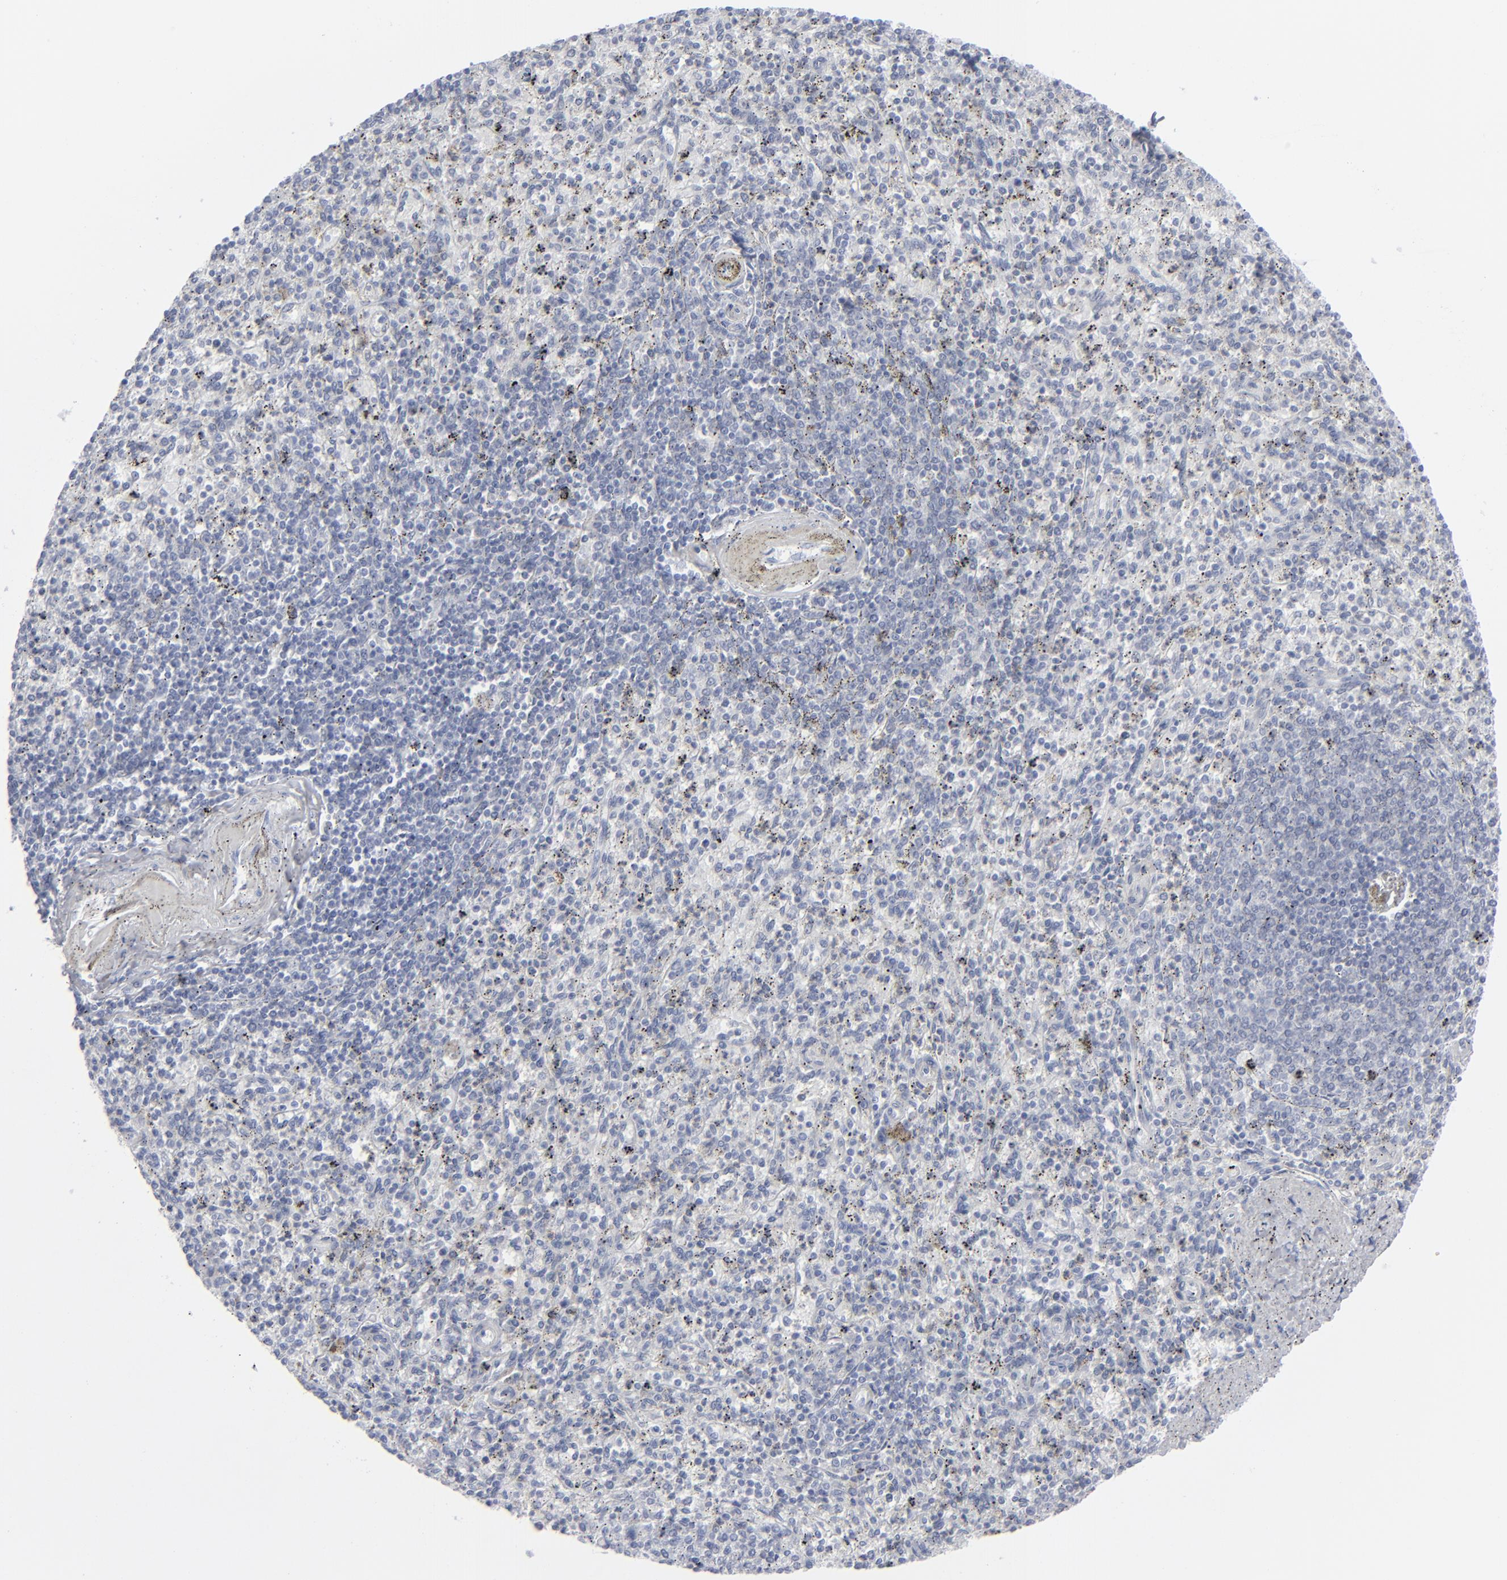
{"staining": {"intensity": "negative", "quantity": "none", "location": "none"}, "tissue": "spleen", "cell_type": "Cells in red pulp", "image_type": "normal", "snomed": [{"axis": "morphology", "description": "Normal tissue, NOS"}, {"axis": "topography", "description": "Spleen"}], "caption": "Spleen was stained to show a protein in brown. There is no significant expression in cells in red pulp.", "gene": "MSLN", "patient": {"sex": "male", "age": 72}}